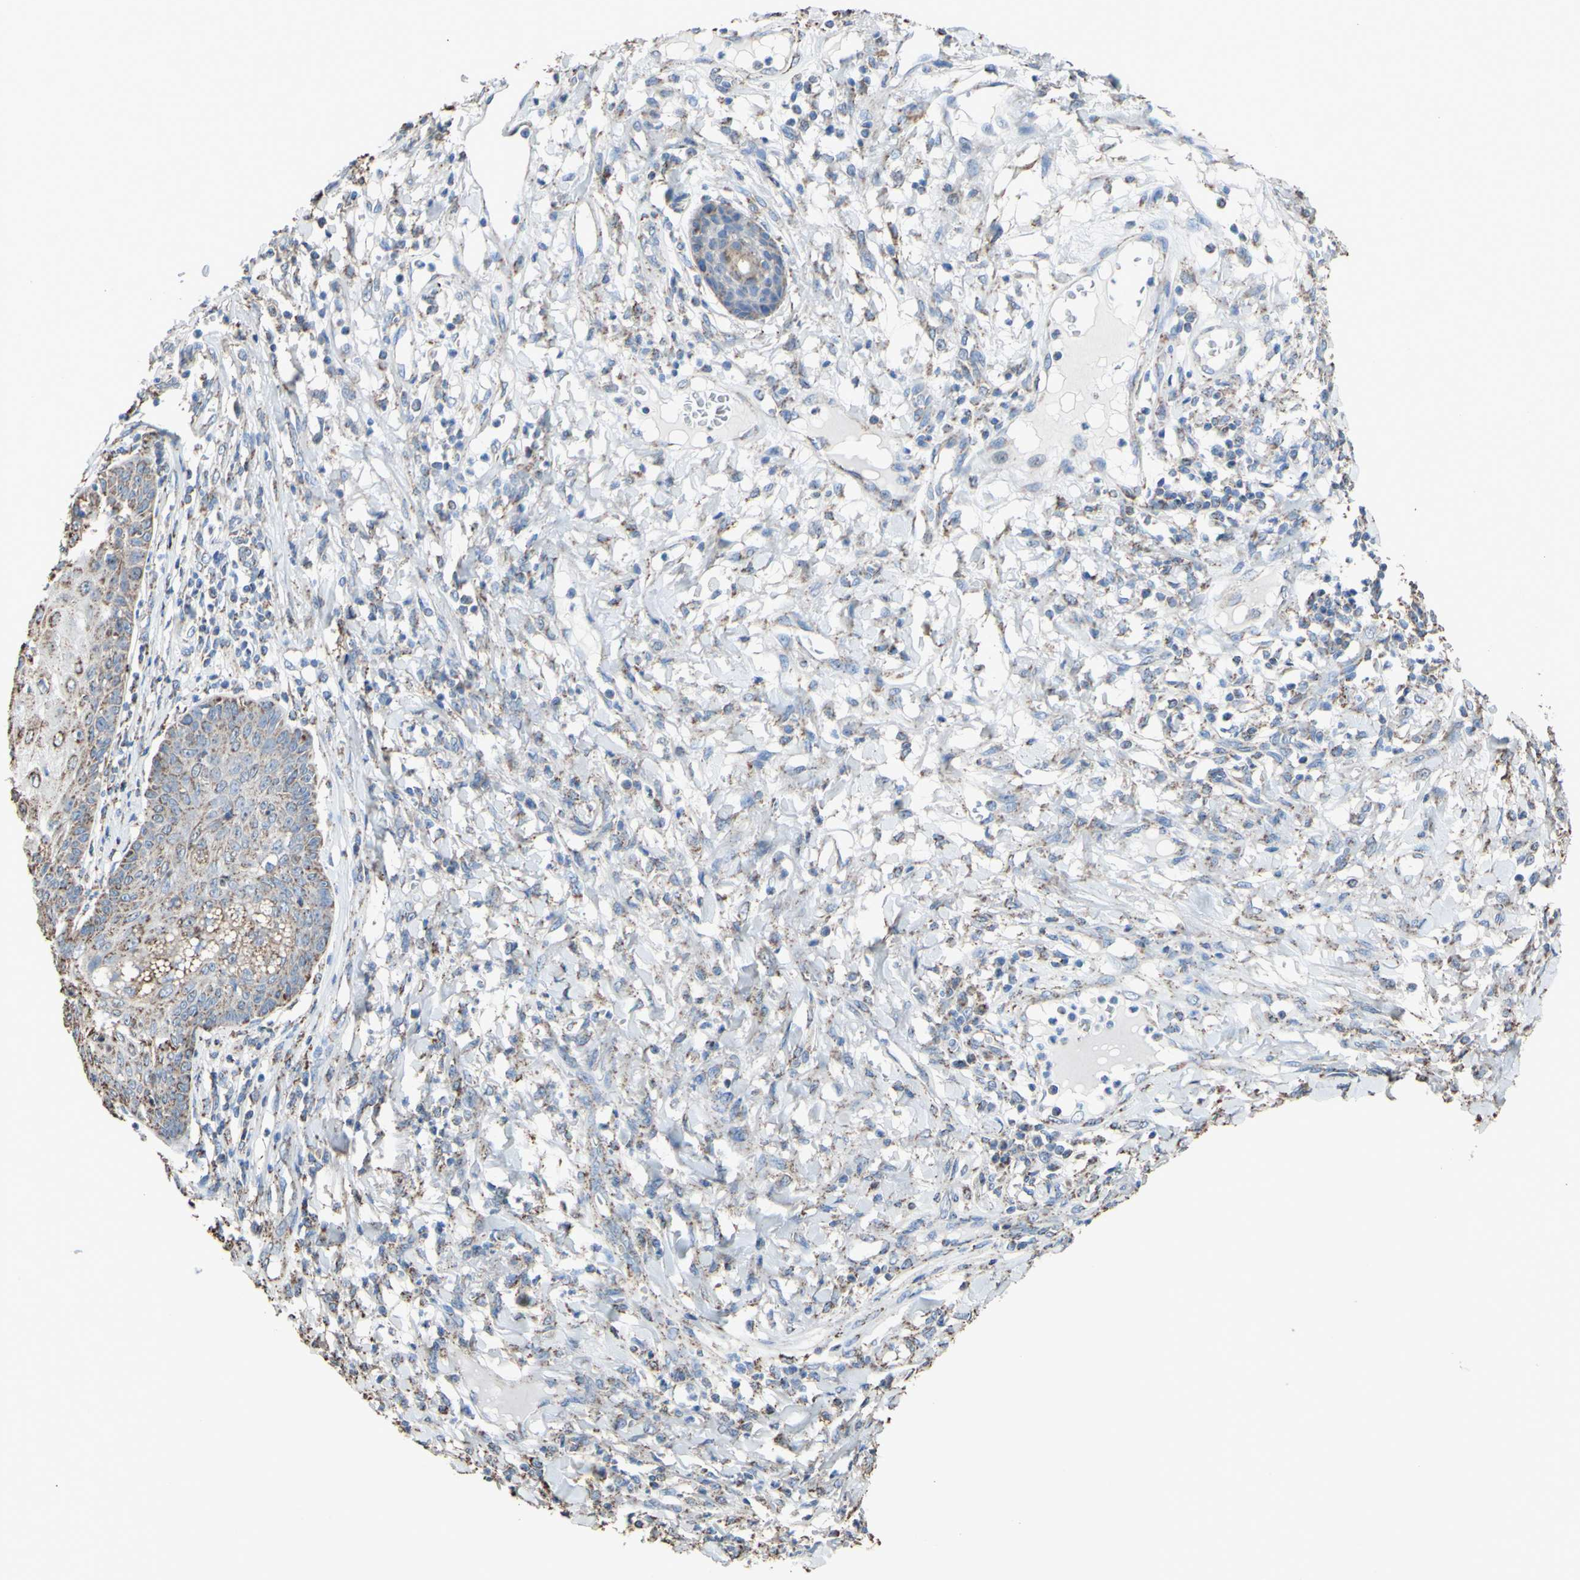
{"staining": {"intensity": "weak", "quantity": ">75%", "location": "cytoplasmic/membranous"}, "tissue": "skin cancer", "cell_type": "Tumor cells", "image_type": "cancer", "snomed": [{"axis": "morphology", "description": "Squamous cell carcinoma, NOS"}, {"axis": "topography", "description": "Skin"}], "caption": "Skin cancer was stained to show a protein in brown. There is low levels of weak cytoplasmic/membranous expression in about >75% of tumor cells.", "gene": "CMKLR2", "patient": {"sex": "female", "age": 78}}